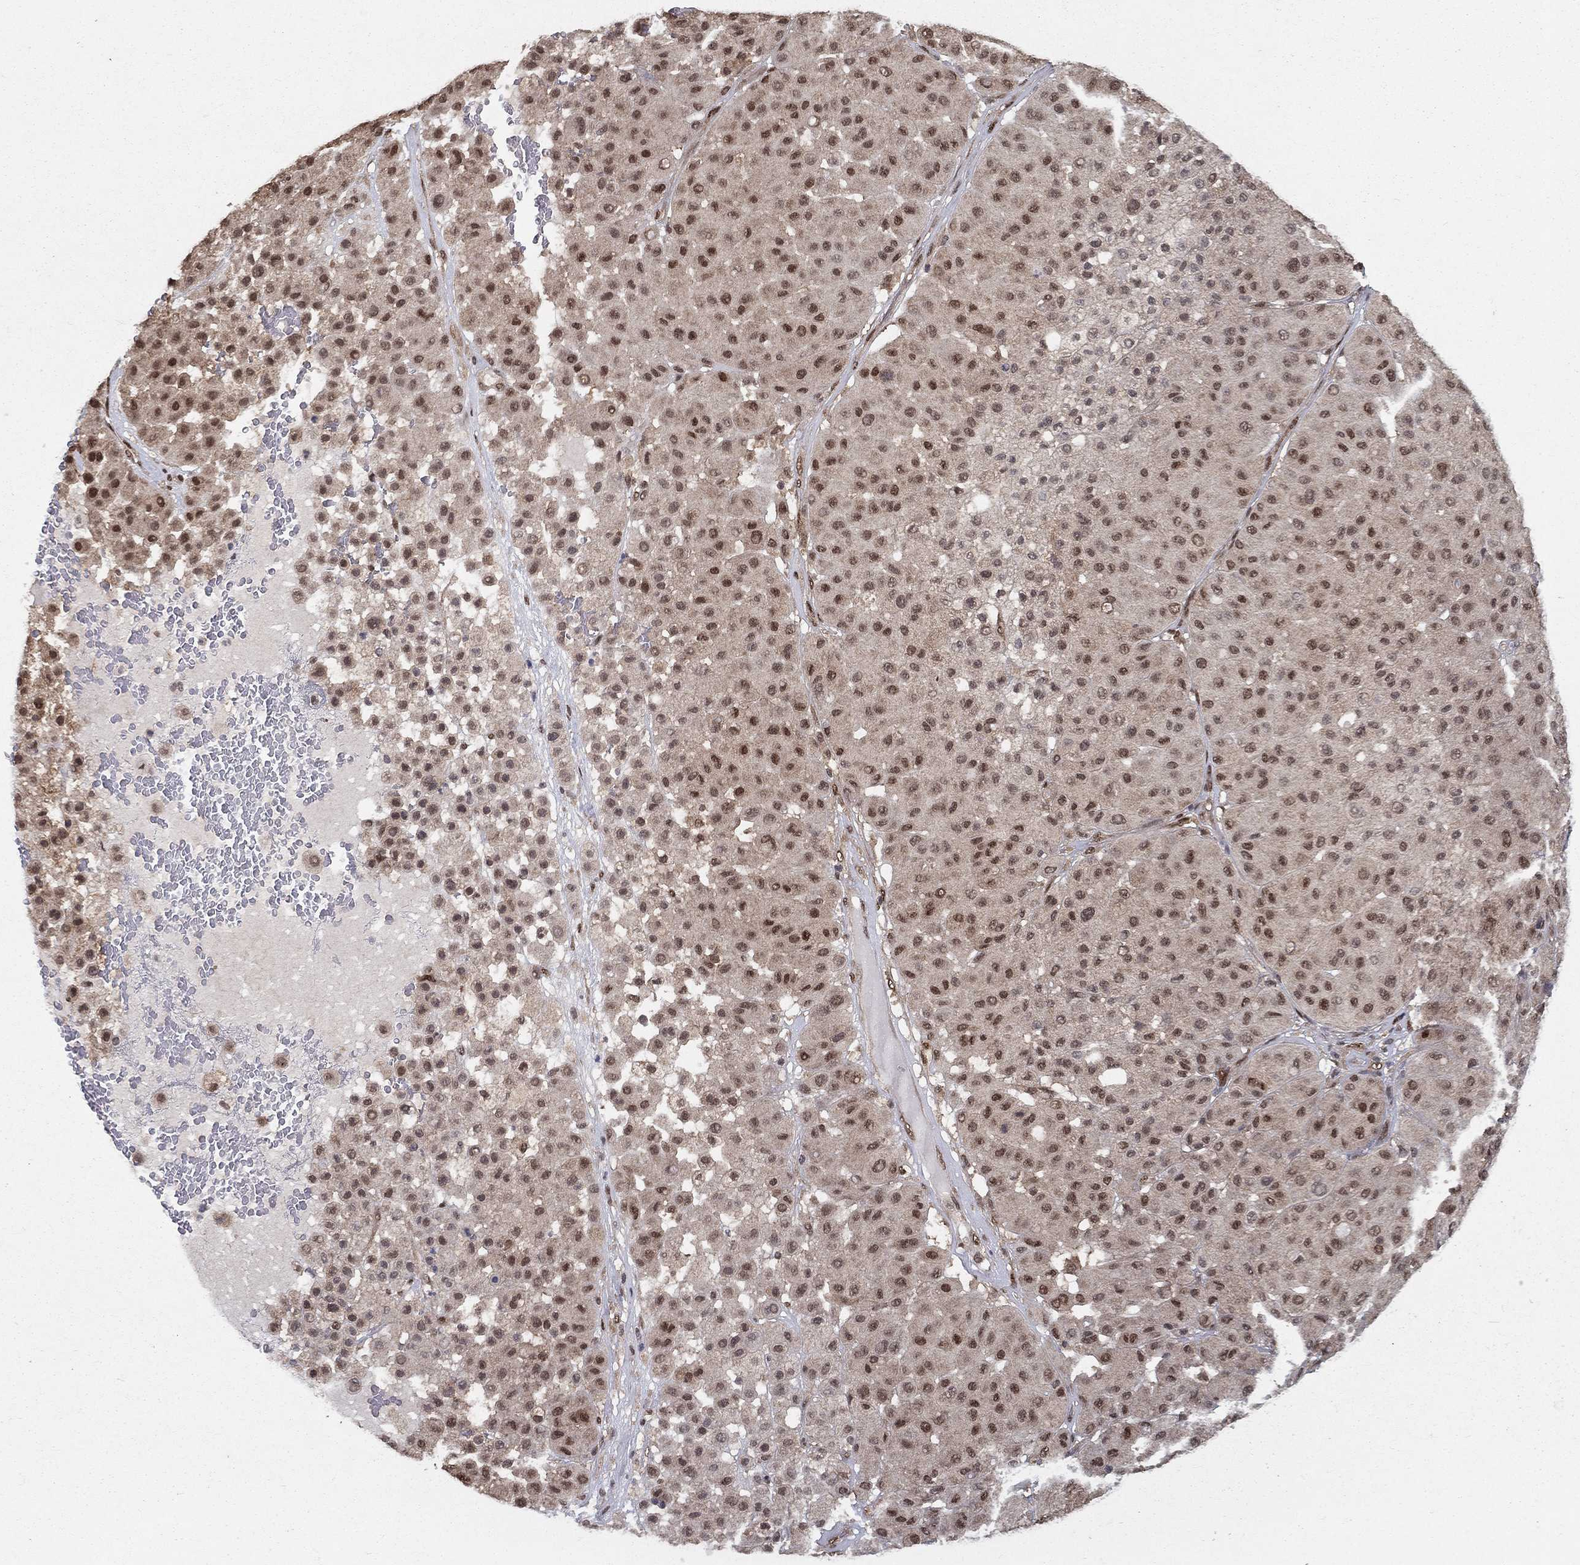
{"staining": {"intensity": "strong", "quantity": "25%-75%", "location": "nuclear"}, "tissue": "melanoma", "cell_type": "Tumor cells", "image_type": "cancer", "snomed": [{"axis": "morphology", "description": "Malignant melanoma, Metastatic site"}, {"axis": "topography", "description": "Smooth muscle"}], "caption": "A high-resolution photomicrograph shows immunohistochemistry (IHC) staining of melanoma, which shows strong nuclear expression in about 25%-75% of tumor cells.", "gene": "CARM1", "patient": {"sex": "male", "age": 41}}